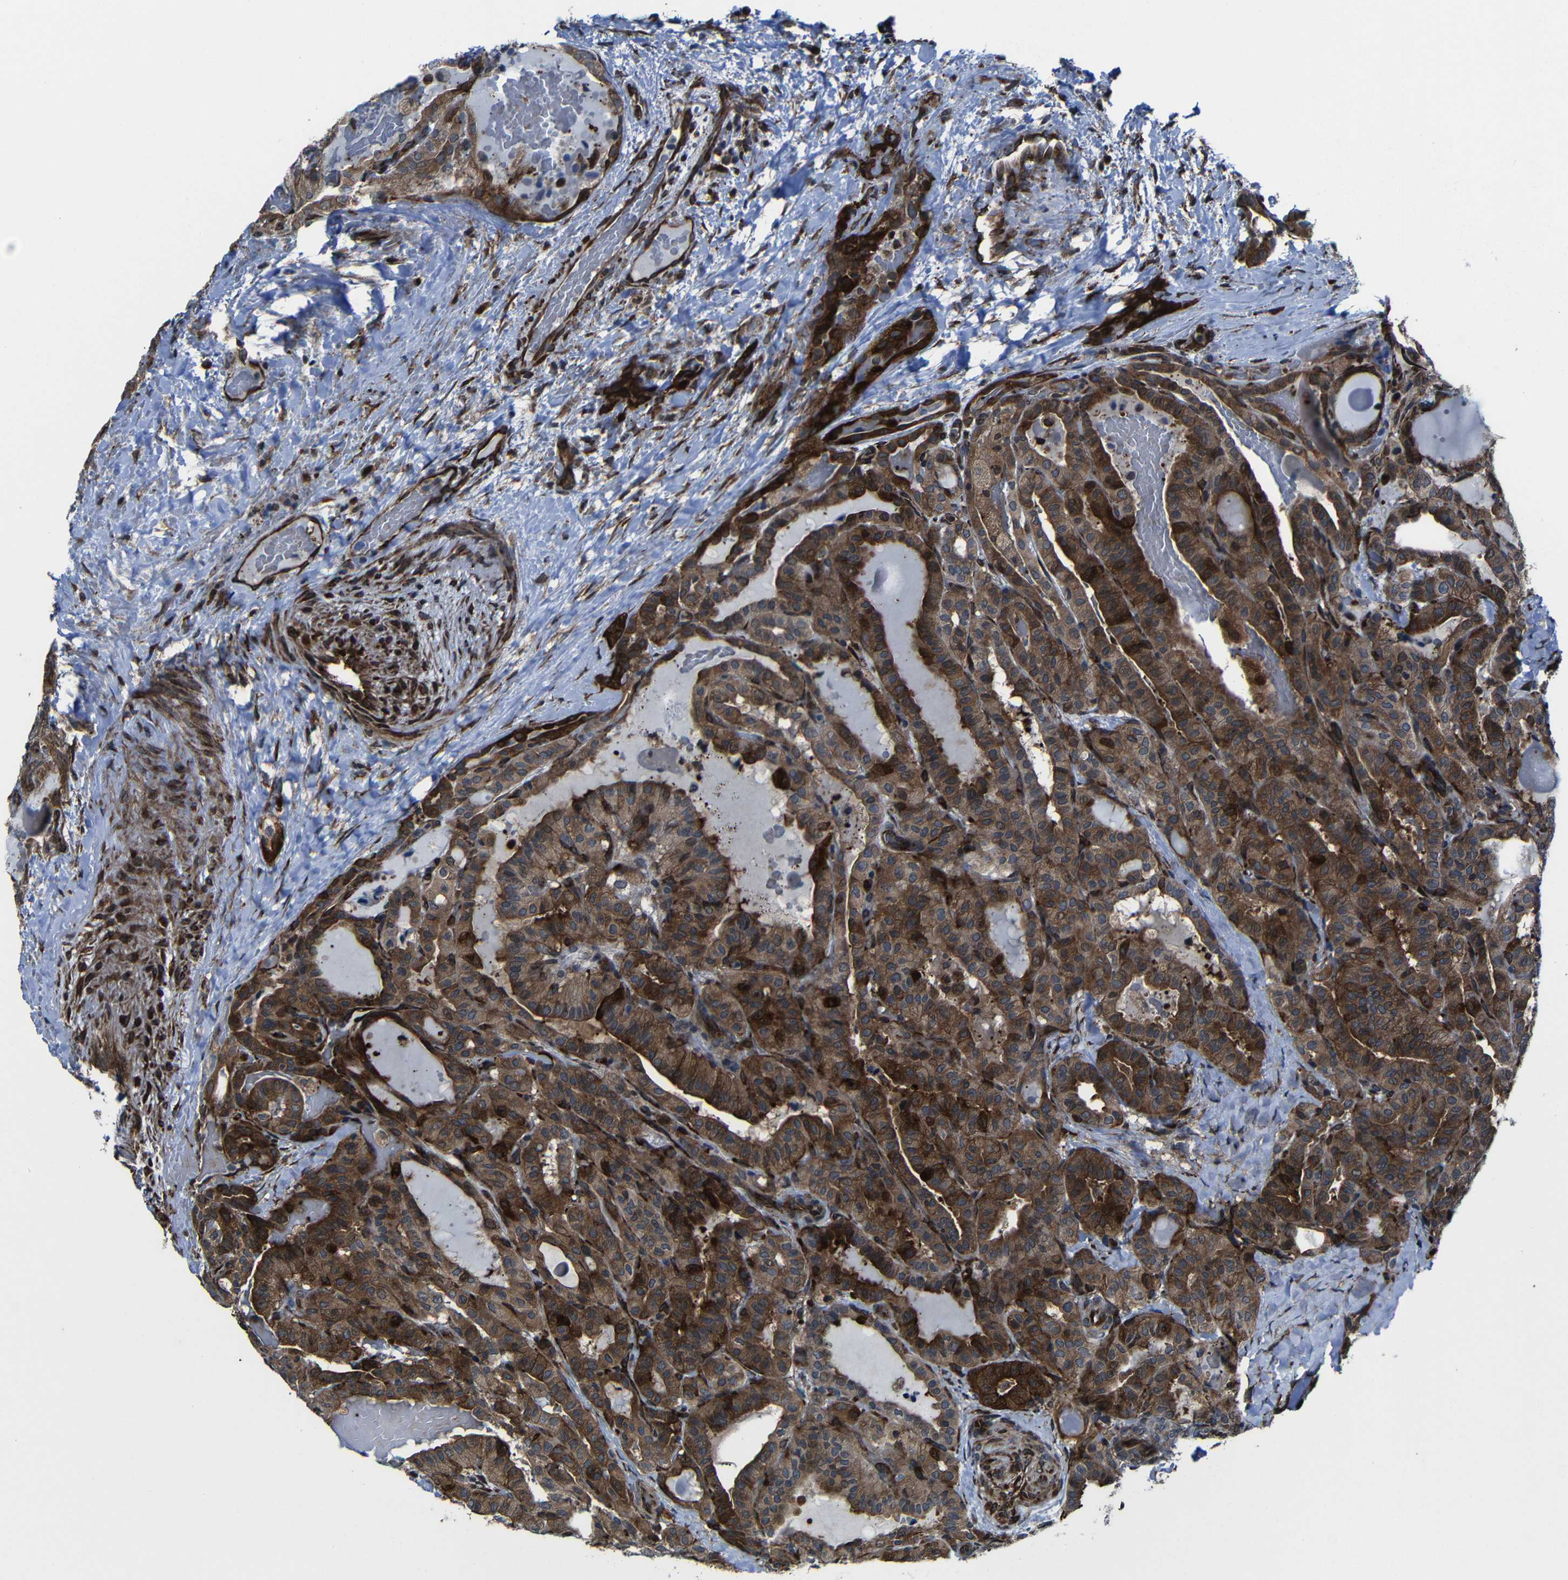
{"staining": {"intensity": "strong", "quantity": ">75%", "location": "cytoplasmic/membranous"}, "tissue": "thyroid cancer", "cell_type": "Tumor cells", "image_type": "cancer", "snomed": [{"axis": "morphology", "description": "Papillary adenocarcinoma, NOS"}, {"axis": "topography", "description": "Thyroid gland"}], "caption": "DAB (3,3'-diaminobenzidine) immunohistochemical staining of human papillary adenocarcinoma (thyroid) displays strong cytoplasmic/membranous protein staining in about >75% of tumor cells.", "gene": "KIAA0513", "patient": {"sex": "male", "age": 77}}